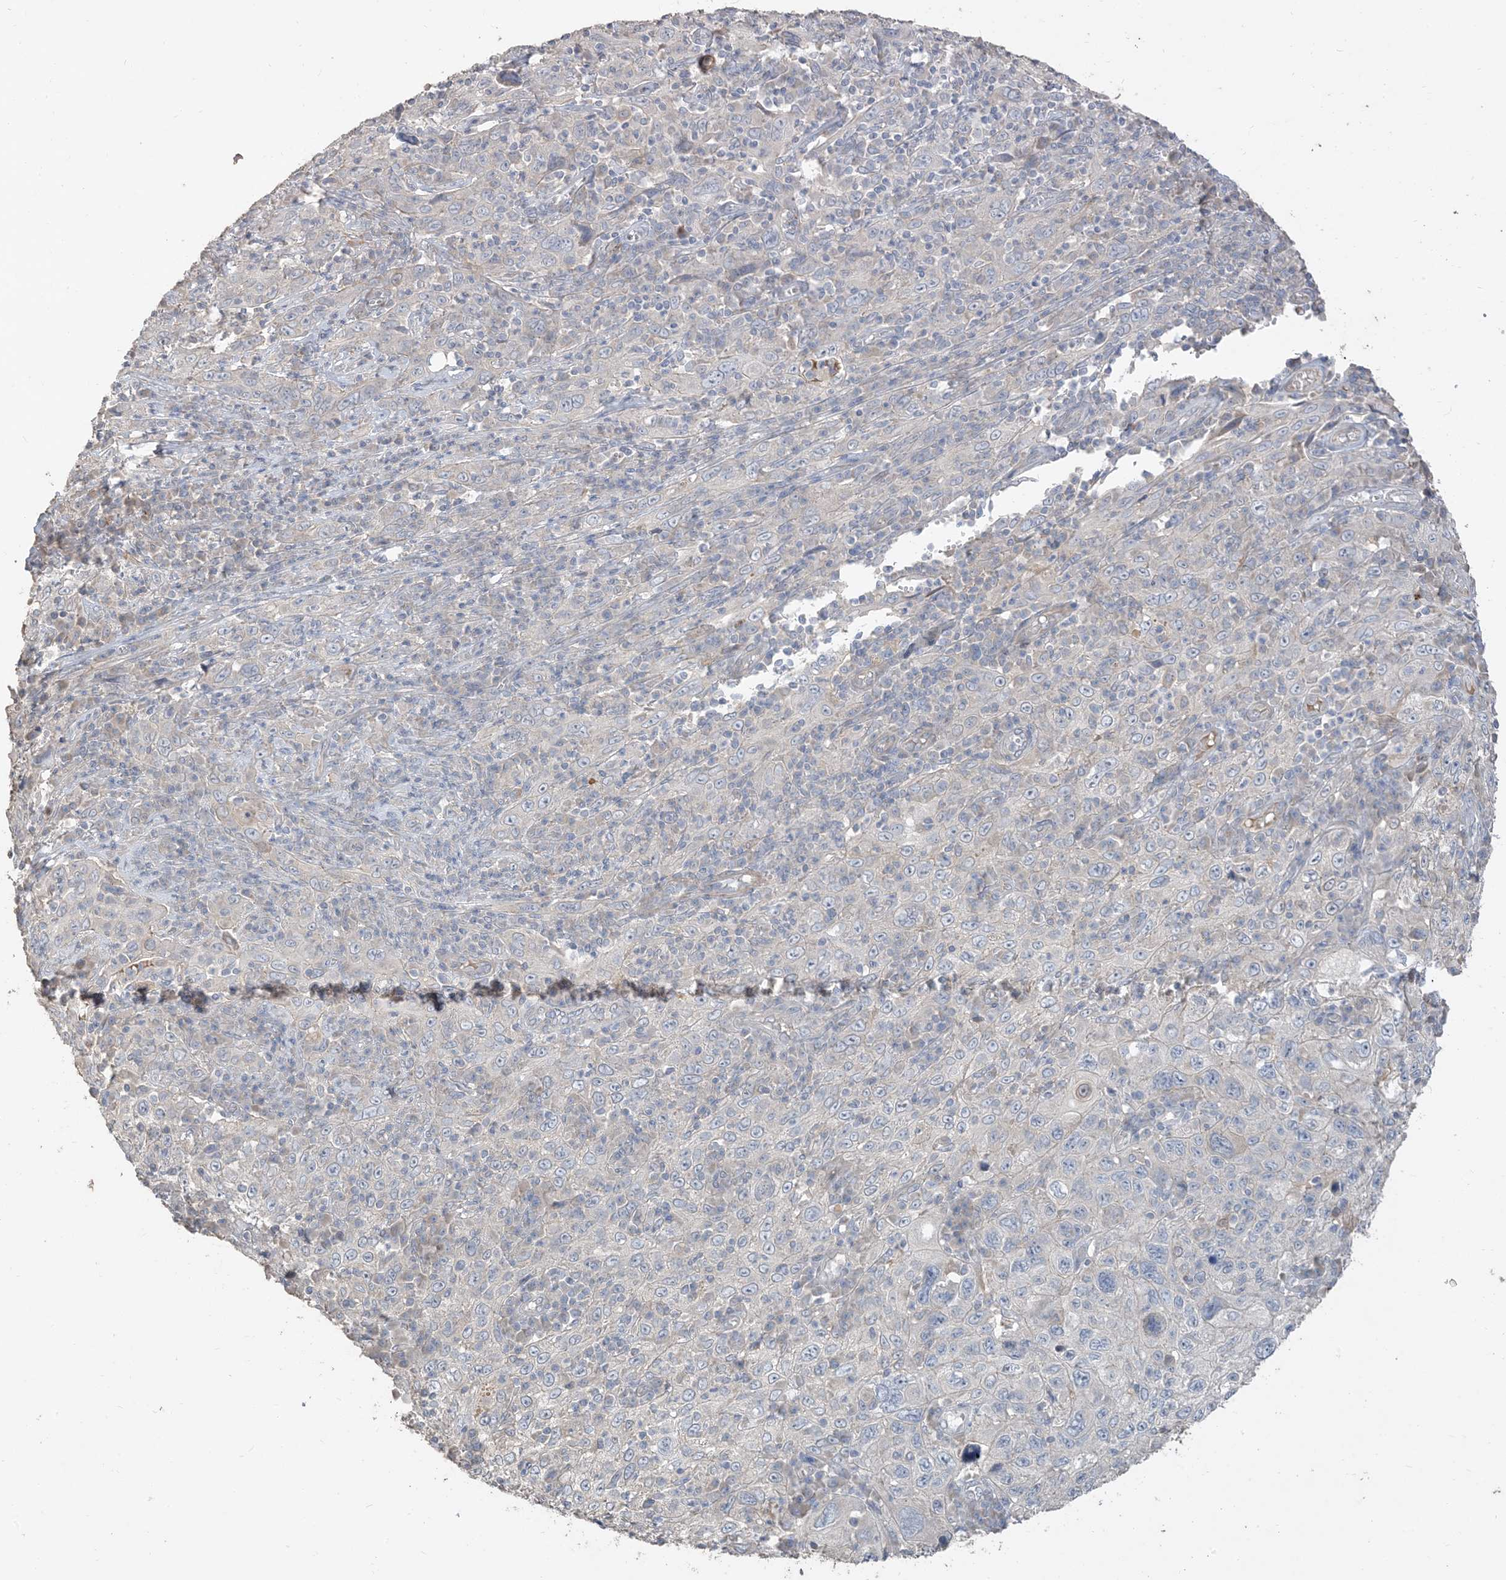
{"staining": {"intensity": "negative", "quantity": "none", "location": "none"}, "tissue": "cervical cancer", "cell_type": "Tumor cells", "image_type": "cancer", "snomed": [{"axis": "morphology", "description": "Squamous cell carcinoma, NOS"}, {"axis": "topography", "description": "Cervix"}], "caption": "Protein analysis of cervical cancer demonstrates no significant expression in tumor cells. (Stains: DAB immunohistochemistry with hematoxylin counter stain, Microscopy: brightfield microscopy at high magnification).", "gene": "RNF175", "patient": {"sex": "female", "age": 46}}